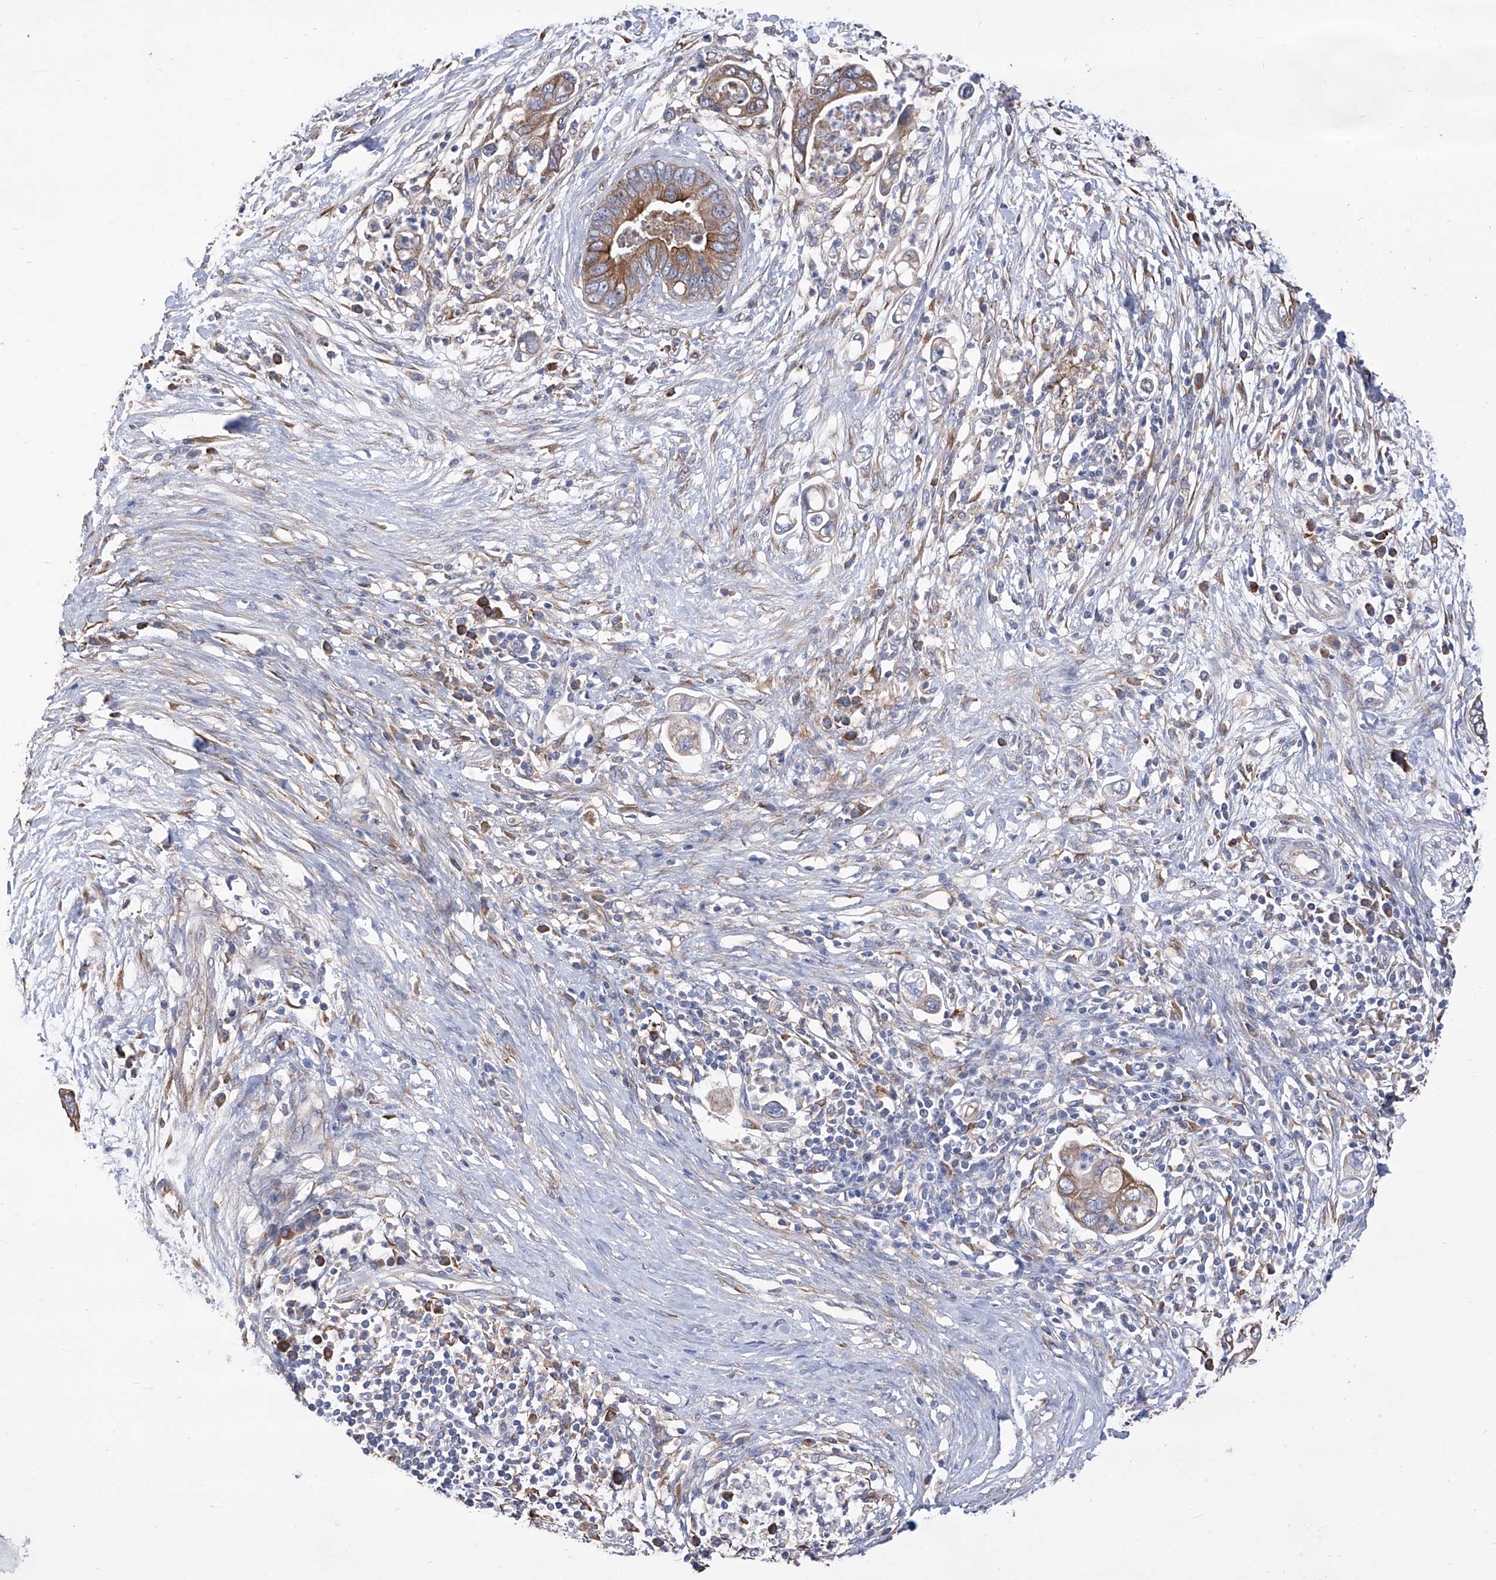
{"staining": {"intensity": "moderate", "quantity": ">75%", "location": "cytoplasmic/membranous"}, "tissue": "pancreatic cancer", "cell_type": "Tumor cells", "image_type": "cancer", "snomed": [{"axis": "morphology", "description": "Adenocarcinoma, NOS"}, {"axis": "topography", "description": "Pancreas"}], "caption": "Tumor cells display medium levels of moderate cytoplasmic/membranous staining in approximately >75% of cells in adenocarcinoma (pancreatic). The staining was performed using DAB, with brown indicating positive protein expression. Nuclei are stained blue with hematoxylin.", "gene": "INPP5B", "patient": {"sex": "male", "age": 75}}